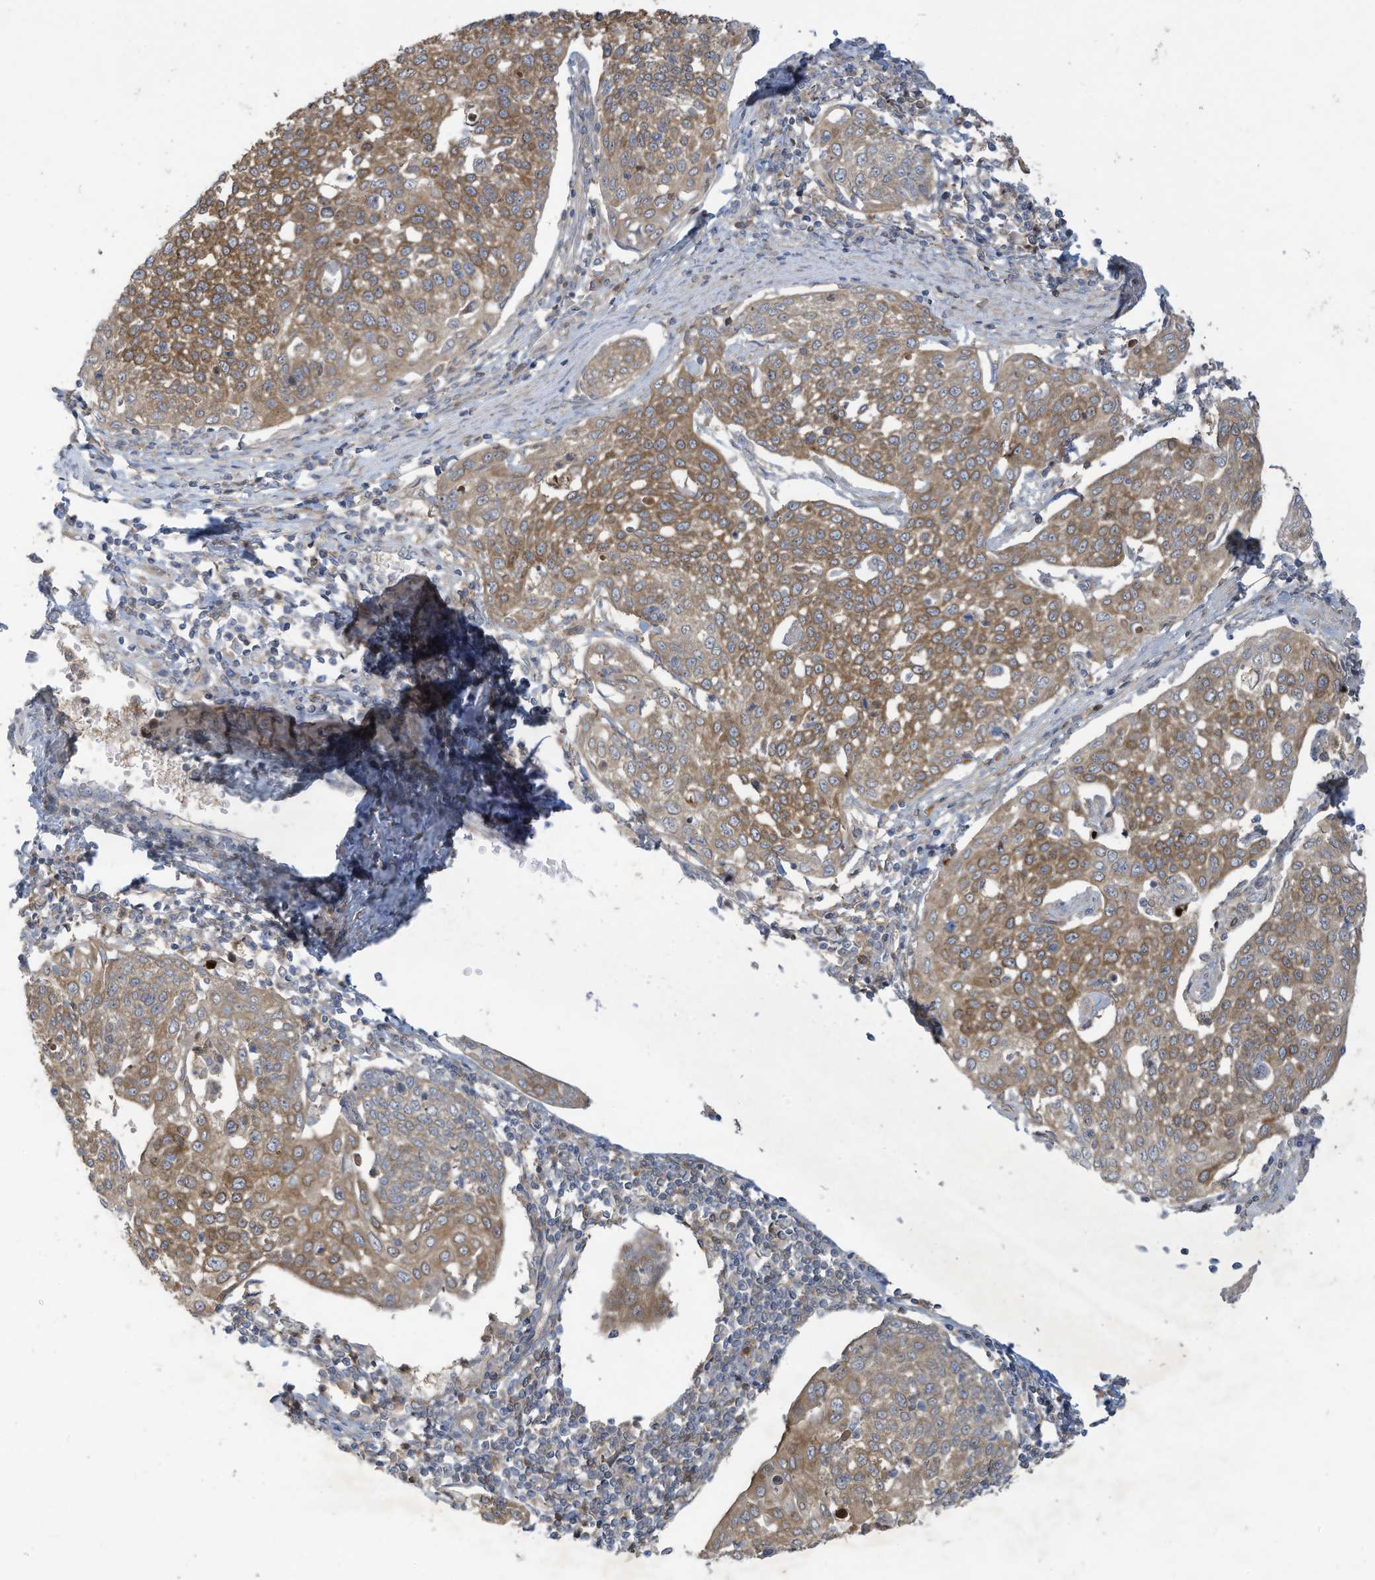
{"staining": {"intensity": "moderate", "quantity": ">75%", "location": "cytoplasmic/membranous"}, "tissue": "cervical cancer", "cell_type": "Tumor cells", "image_type": "cancer", "snomed": [{"axis": "morphology", "description": "Squamous cell carcinoma, NOS"}, {"axis": "topography", "description": "Cervix"}], "caption": "This histopathology image shows immunohistochemistry staining of human cervical cancer, with medium moderate cytoplasmic/membranous positivity in about >75% of tumor cells.", "gene": "ADI1", "patient": {"sex": "female", "age": 34}}